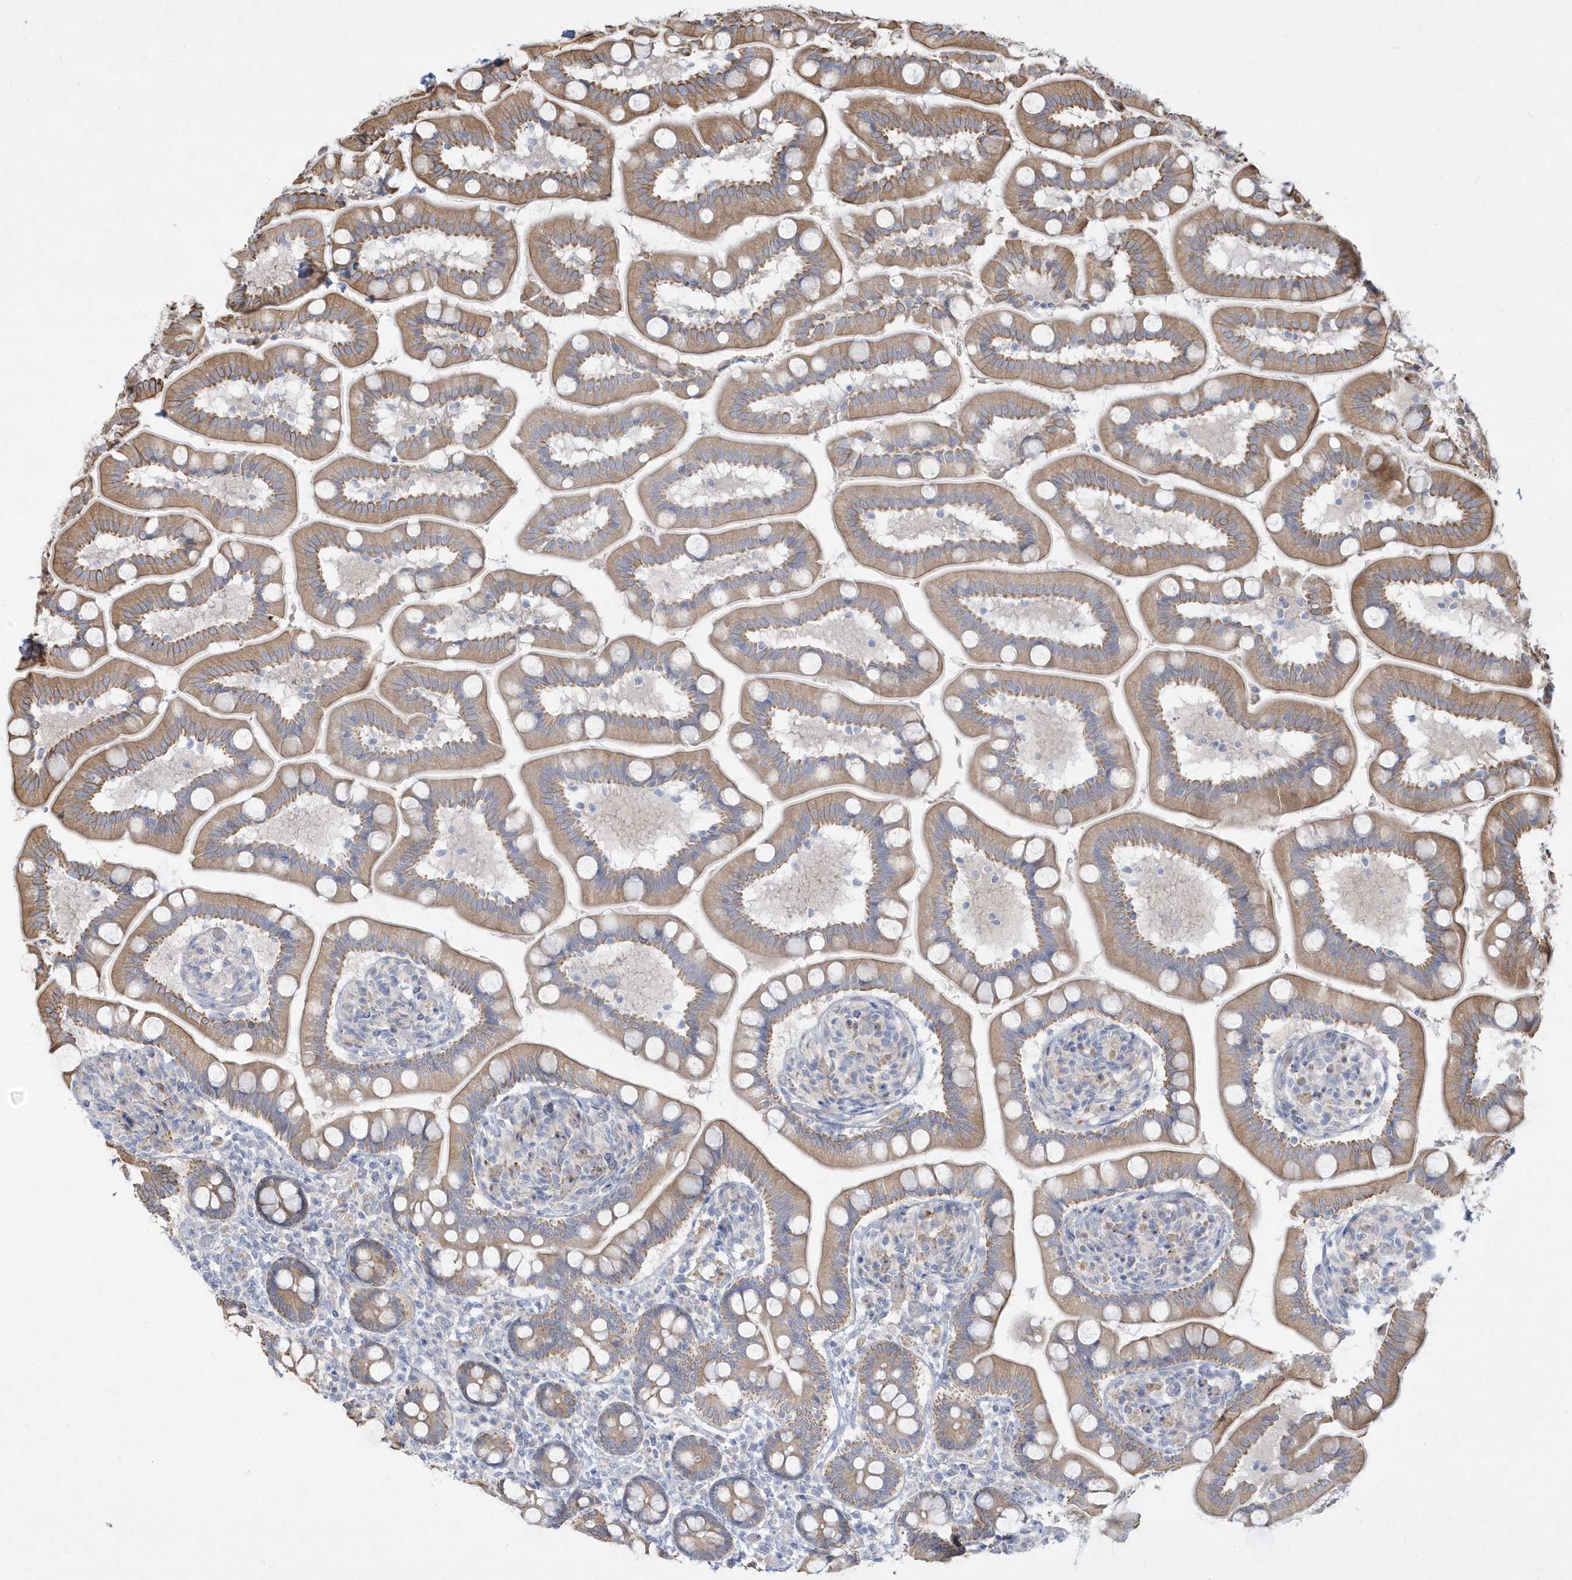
{"staining": {"intensity": "moderate", "quantity": ">75%", "location": "cytoplasmic/membranous"}, "tissue": "small intestine", "cell_type": "Glandular cells", "image_type": "normal", "snomed": [{"axis": "morphology", "description": "Normal tissue, NOS"}, {"axis": "topography", "description": "Small intestine"}], "caption": "Approximately >75% of glandular cells in normal human small intestine display moderate cytoplasmic/membranous protein staining as visualized by brown immunohistochemical staining.", "gene": "LARS1", "patient": {"sex": "female", "age": 64}}